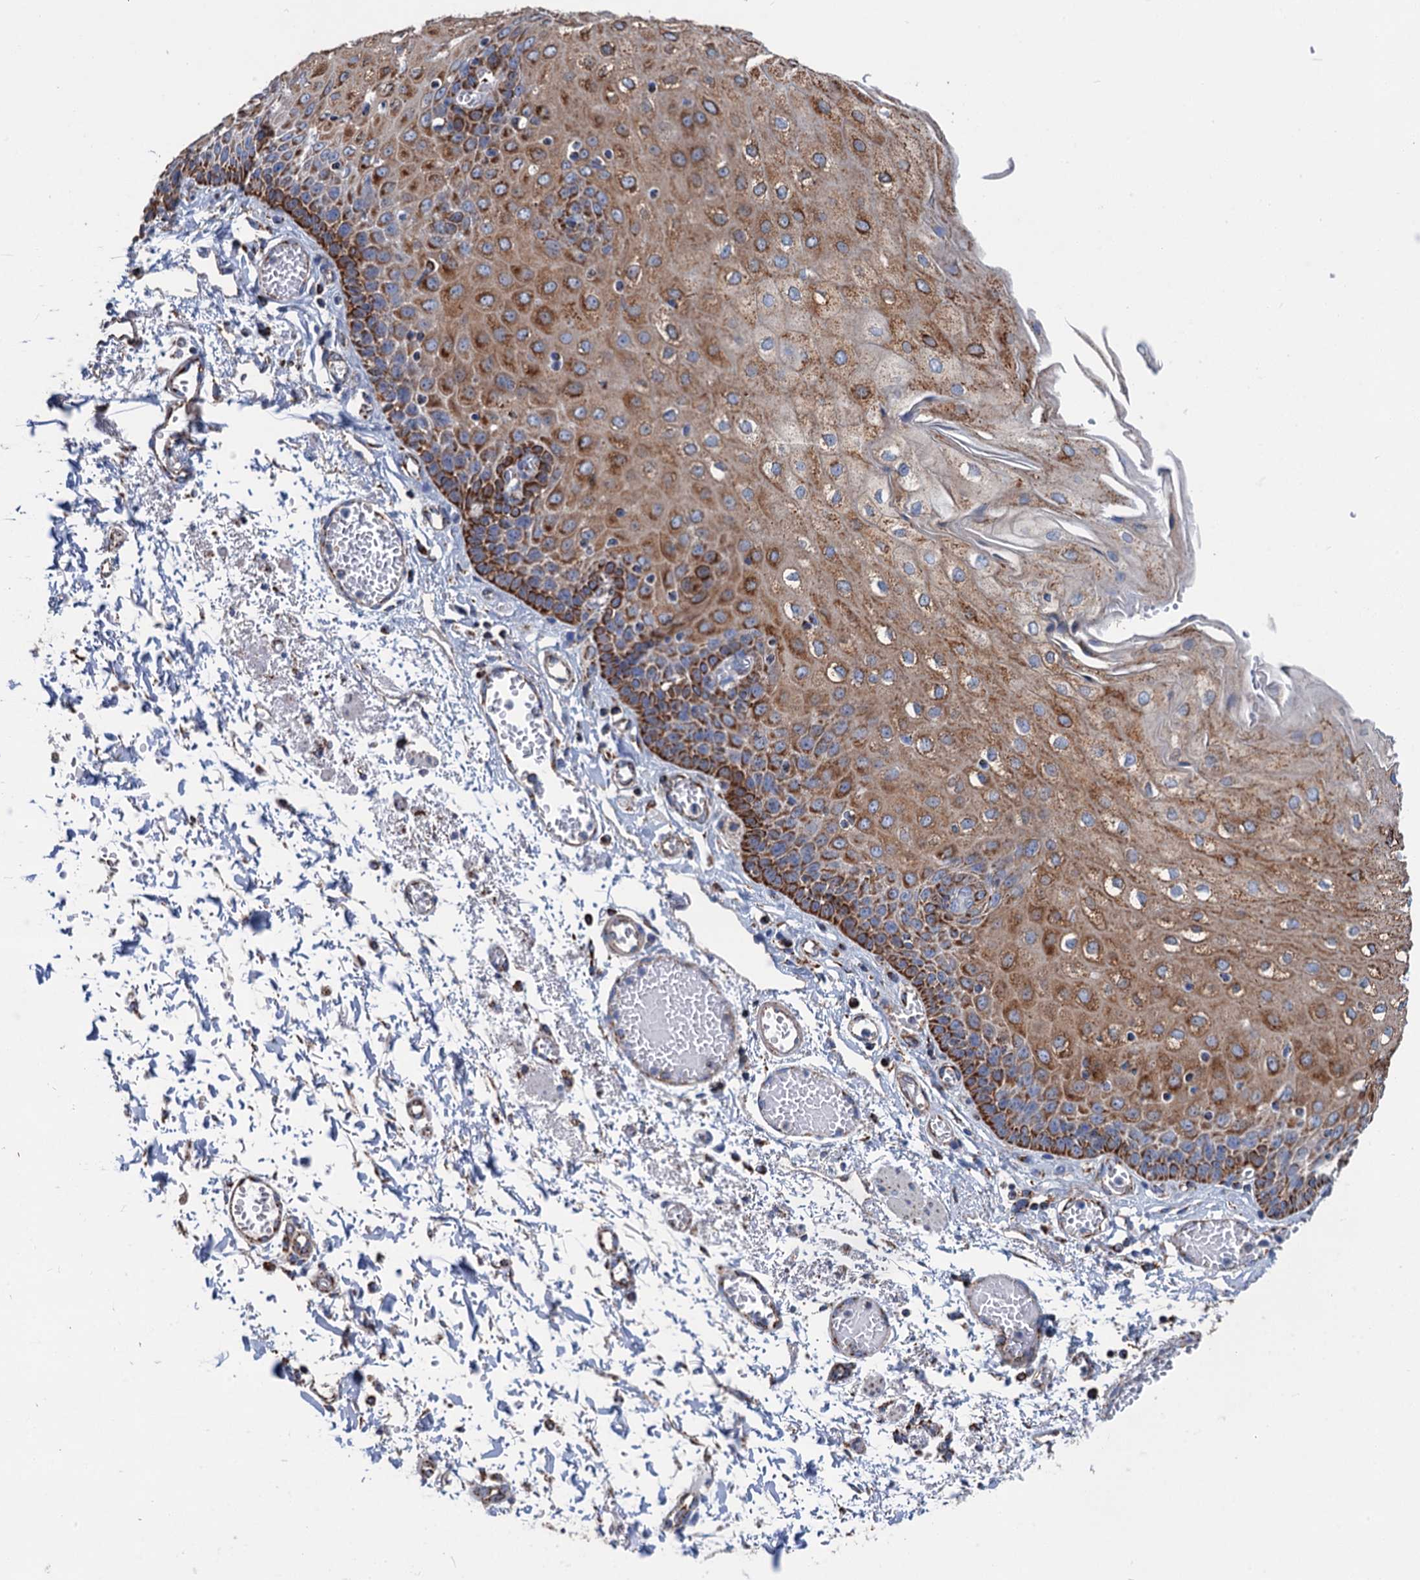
{"staining": {"intensity": "strong", "quantity": ">75%", "location": "cytoplasmic/membranous"}, "tissue": "esophagus", "cell_type": "Squamous epithelial cells", "image_type": "normal", "snomed": [{"axis": "morphology", "description": "Normal tissue, NOS"}, {"axis": "topography", "description": "Esophagus"}], "caption": "High-magnification brightfield microscopy of benign esophagus stained with DAB (brown) and counterstained with hematoxylin (blue). squamous epithelial cells exhibit strong cytoplasmic/membranous expression is present in approximately>75% of cells.", "gene": "IVD", "patient": {"sex": "male", "age": 81}}